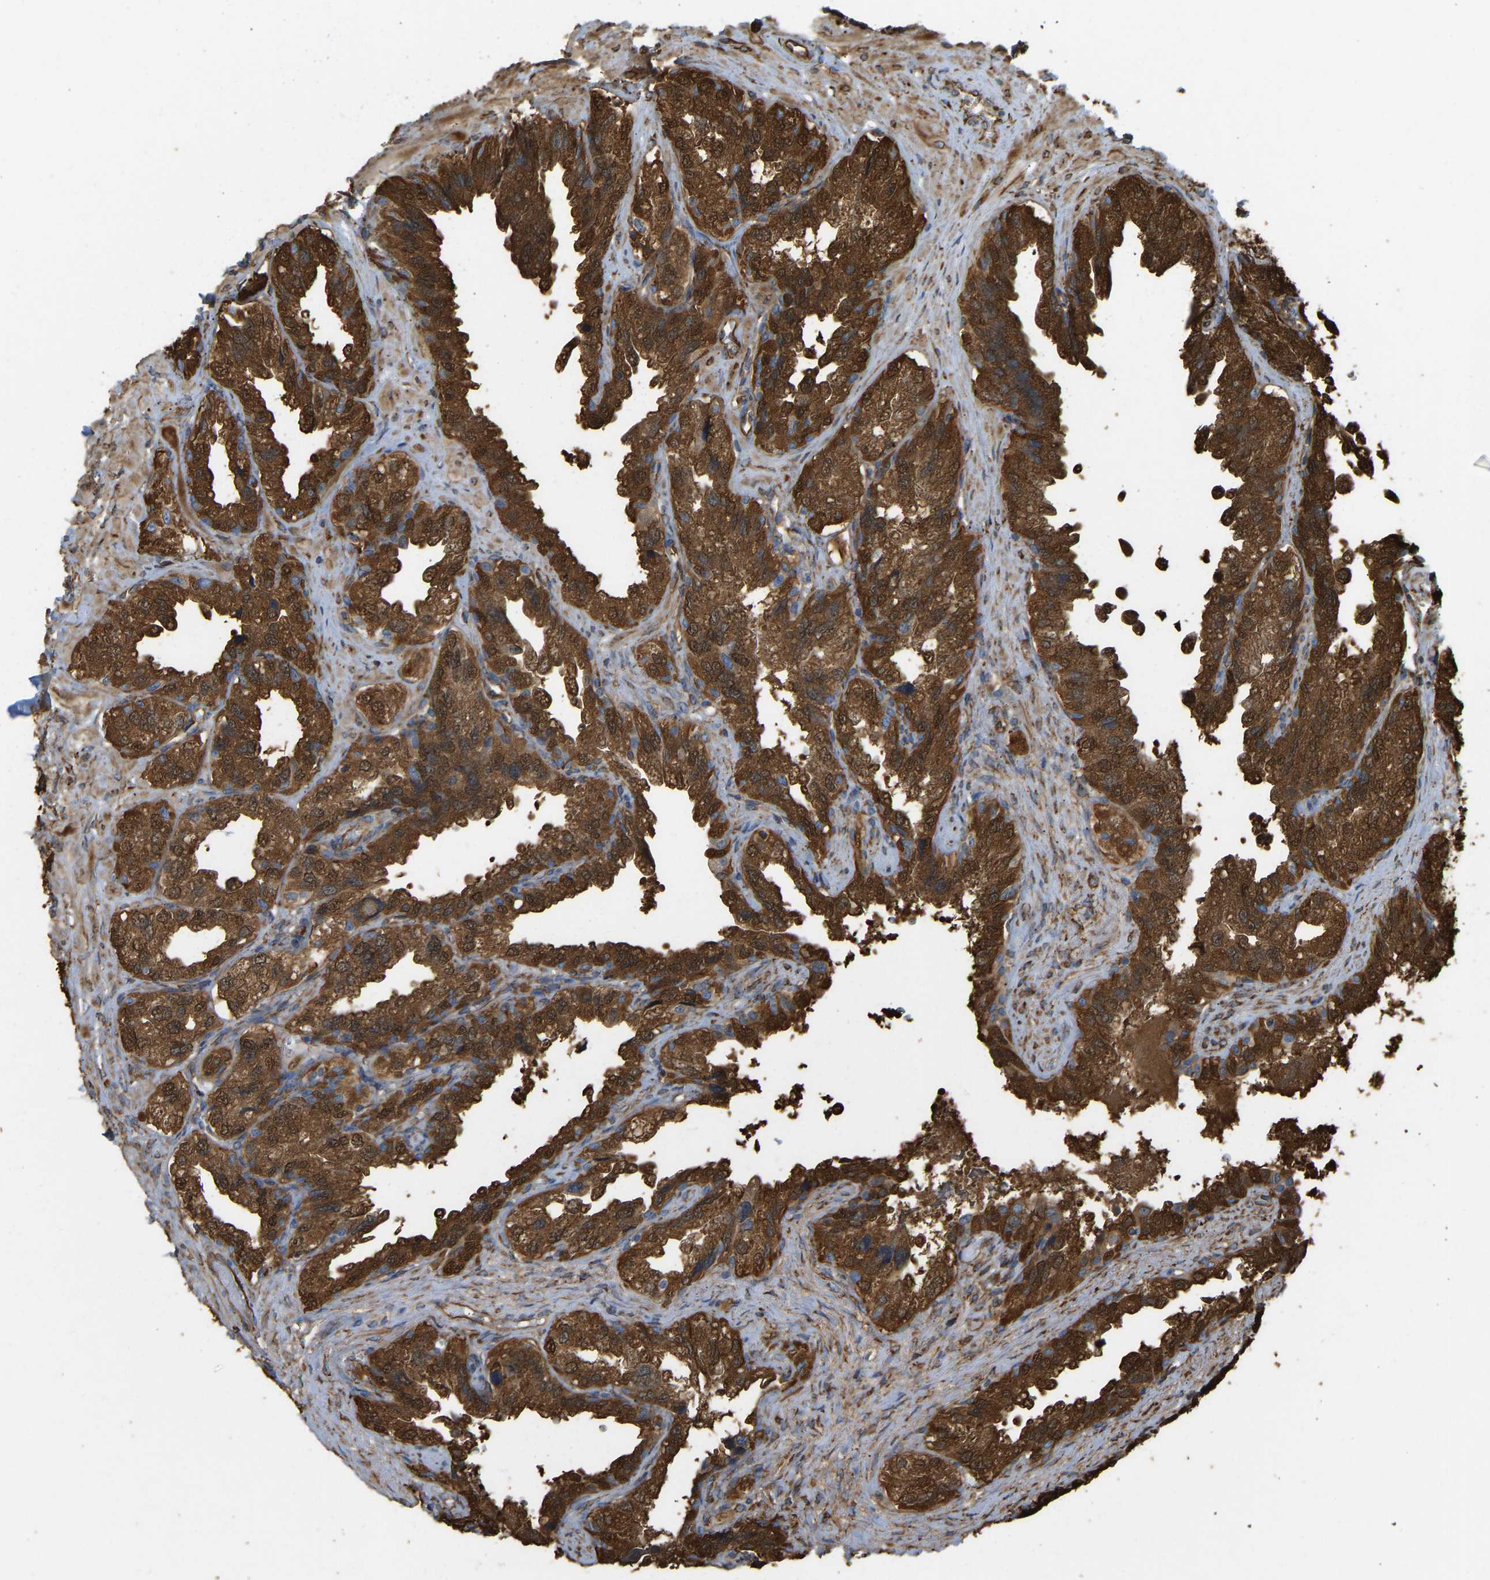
{"staining": {"intensity": "strong", "quantity": ">75%", "location": "cytoplasmic/membranous,nuclear"}, "tissue": "seminal vesicle", "cell_type": "Glandular cells", "image_type": "normal", "snomed": [{"axis": "morphology", "description": "Normal tissue, NOS"}, {"axis": "topography", "description": "Seminal veicle"}], "caption": "The image shows a brown stain indicating the presence of a protein in the cytoplasmic/membranous,nuclear of glandular cells in seminal vesicle. The staining was performed using DAB, with brown indicating positive protein expression. Nuclei are stained blue with hematoxylin.", "gene": "BEX3", "patient": {"sex": "male", "age": 68}}